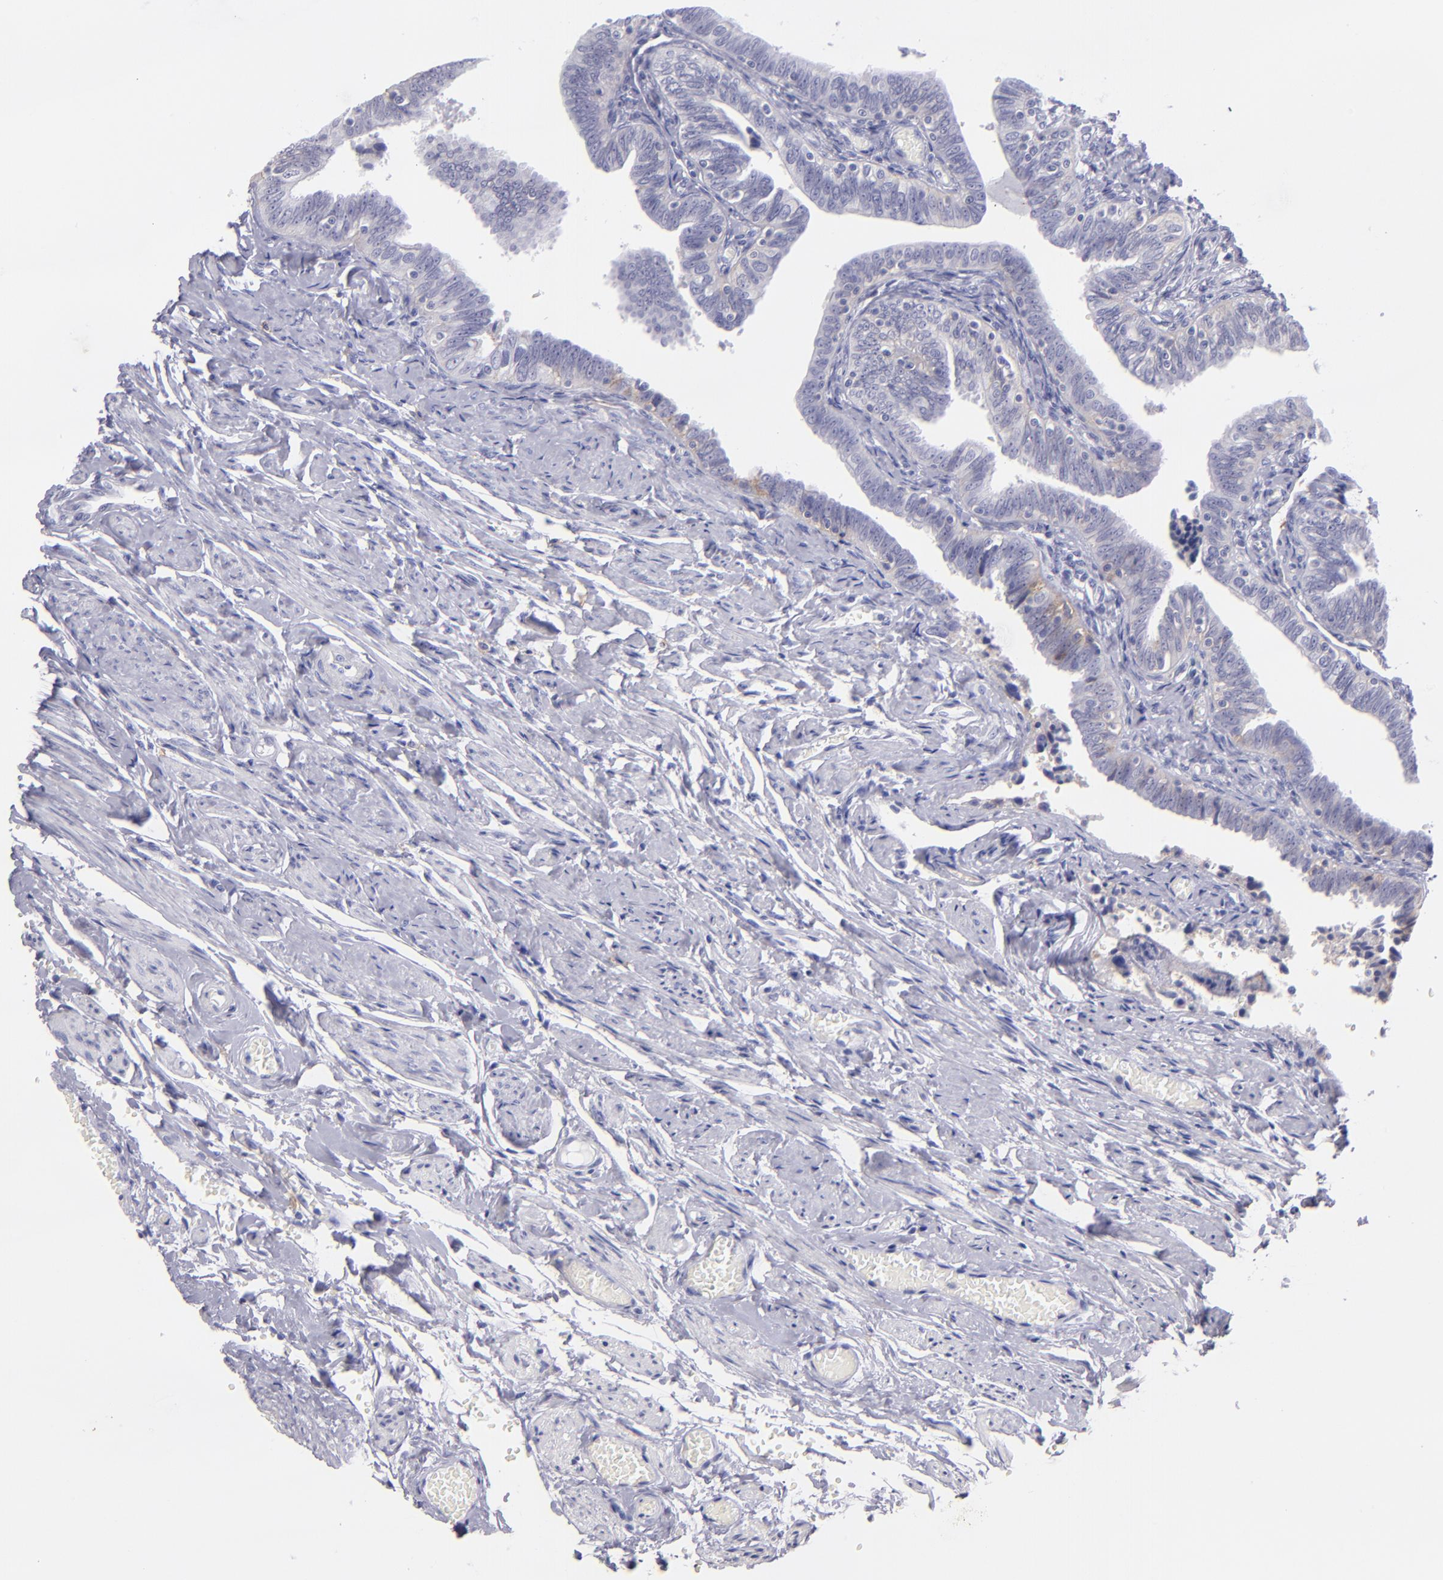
{"staining": {"intensity": "negative", "quantity": "none", "location": "none"}, "tissue": "fallopian tube", "cell_type": "Glandular cells", "image_type": "normal", "snomed": [{"axis": "morphology", "description": "Normal tissue, NOS"}, {"axis": "topography", "description": "Fallopian tube"}, {"axis": "topography", "description": "Ovary"}], "caption": "IHC histopathology image of benign fallopian tube: fallopian tube stained with DAB reveals no significant protein staining in glandular cells.", "gene": "CD82", "patient": {"sex": "female", "age": 69}}